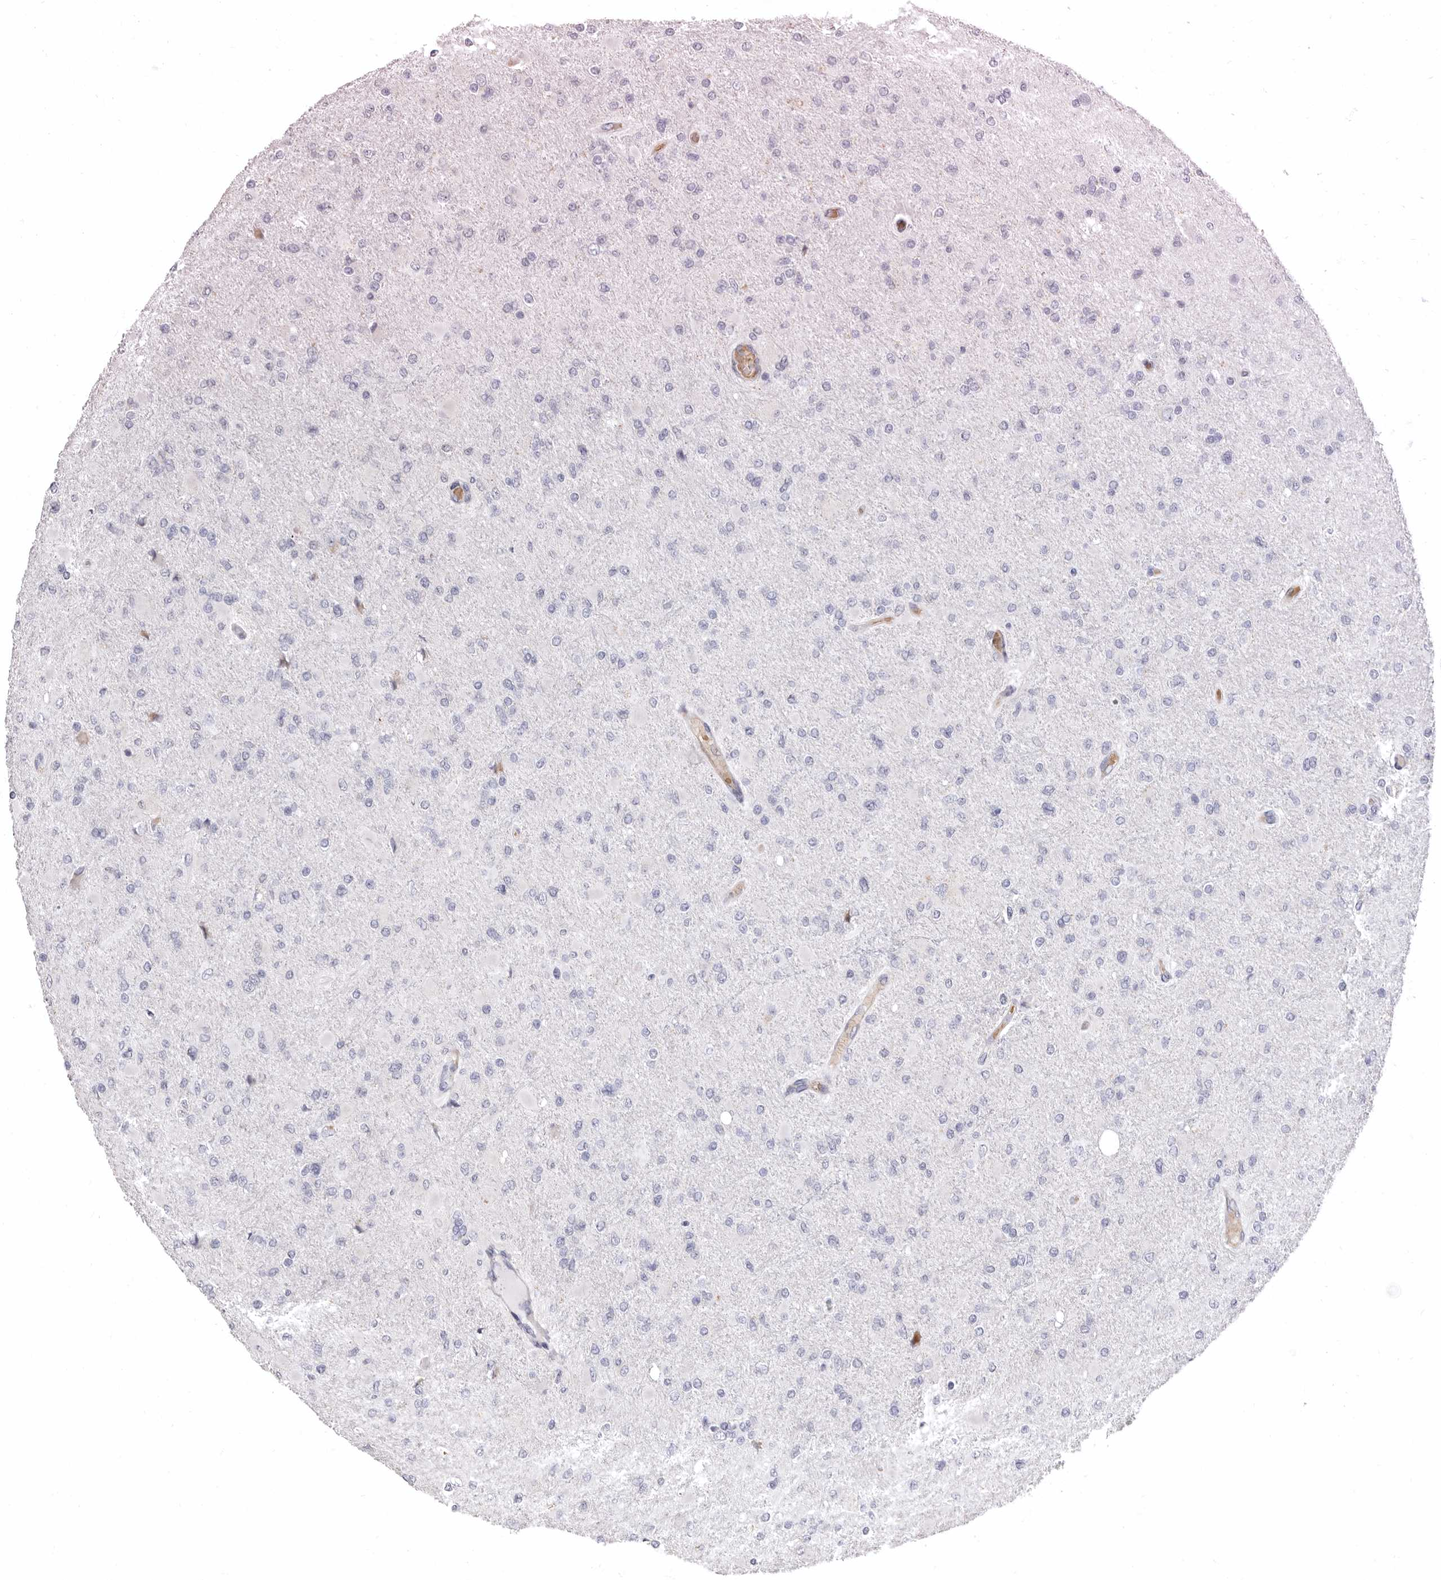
{"staining": {"intensity": "negative", "quantity": "none", "location": "none"}, "tissue": "glioma", "cell_type": "Tumor cells", "image_type": "cancer", "snomed": [{"axis": "morphology", "description": "Glioma, malignant, High grade"}, {"axis": "topography", "description": "Cerebral cortex"}], "caption": "Immunohistochemistry histopathology image of malignant glioma (high-grade) stained for a protein (brown), which exhibits no positivity in tumor cells. (Brightfield microscopy of DAB (3,3'-diaminobenzidine) IHC at high magnification).", "gene": "AIDA", "patient": {"sex": "female", "age": 36}}